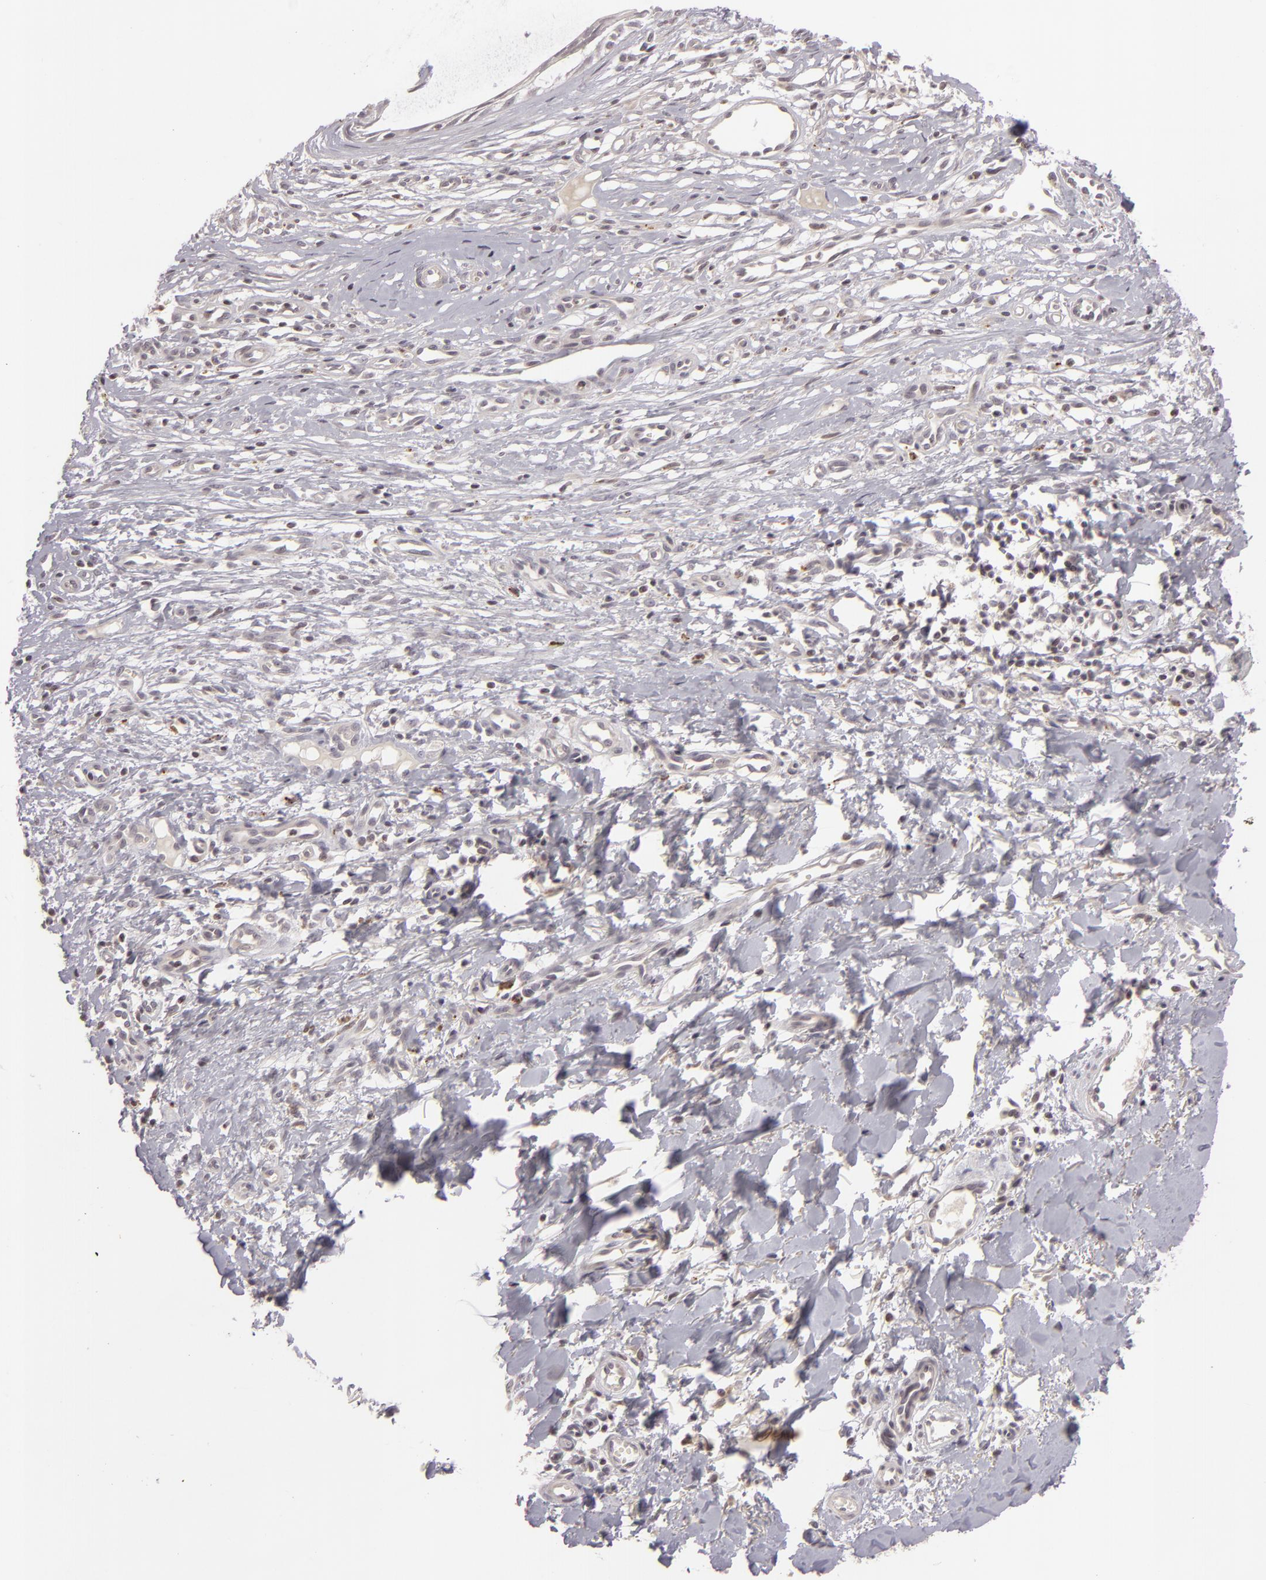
{"staining": {"intensity": "negative", "quantity": "none", "location": "none"}, "tissue": "skin cancer", "cell_type": "Tumor cells", "image_type": "cancer", "snomed": [{"axis": "morphology", "description": "Basal cell carcinoma"}, {"axis": "topography", "description": "Skin"}], "caption": "DAB immunohistochemical staining of basal cell carcinoma (skin) reveals no significant staining in tumor cells. Brightfield microscopy of immunohistochemistry stained with DAB (3,3'-diaminobenzidine) (brown) and hematoxylin (blue), captured at high magnification.", "gene": "AKAP6", "patient": {"sex": "male", "age": 75}}